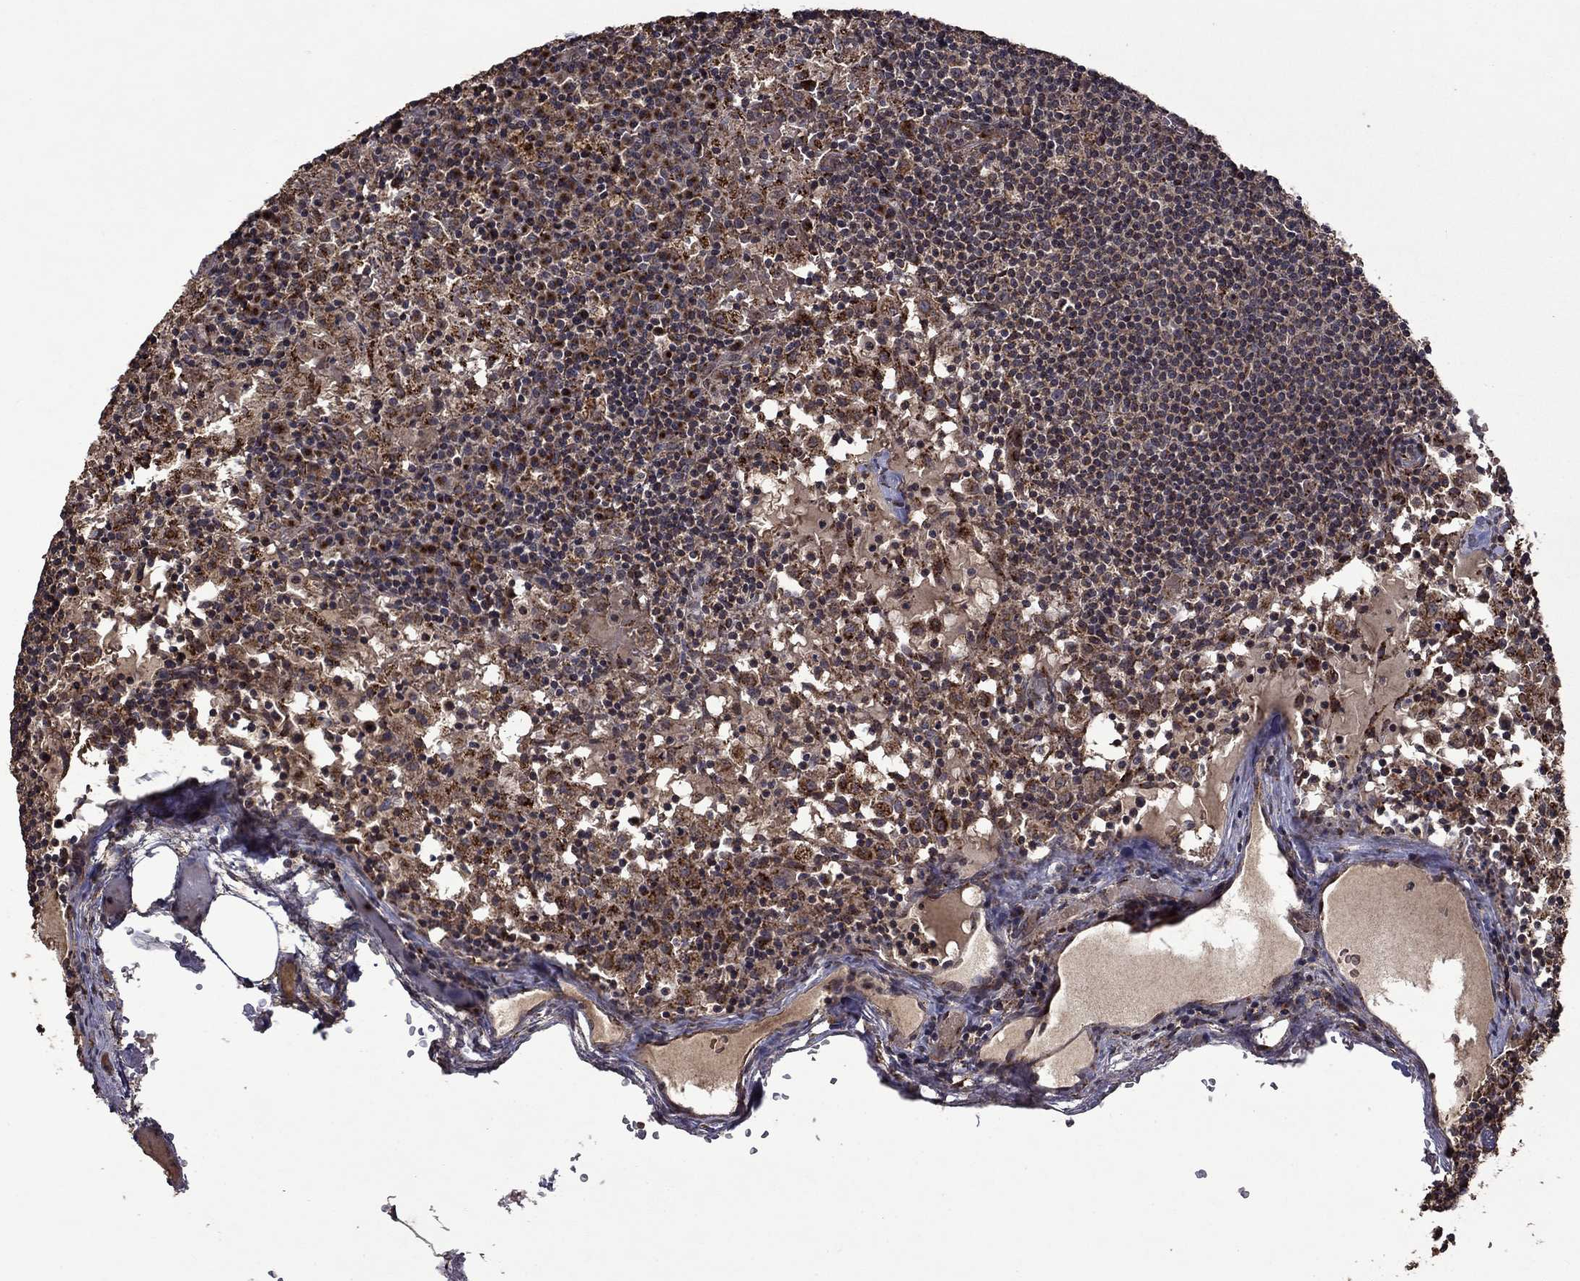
{"staining": {"intensity": "strong", "quantity": "<25%", "location": "cytoplasmic/membranous"}, "tissue": "lymph node", "cell_type": "Non-germinal center cells", "image_type": "normal", "snomed": [{"axis": "morphology", "description": "Normal tissue, NOS"}, {"axis": "topography", "description": "Lymph node"}], "caption": "Immunohistochemical staining of benign human lymph node exhibits medium levels of strong cytoplasmic/membranous positivity in about <25% of non-germinal center cells.", "gene": "ITM2B", "patient": {"sex": "male", "age": 62}}